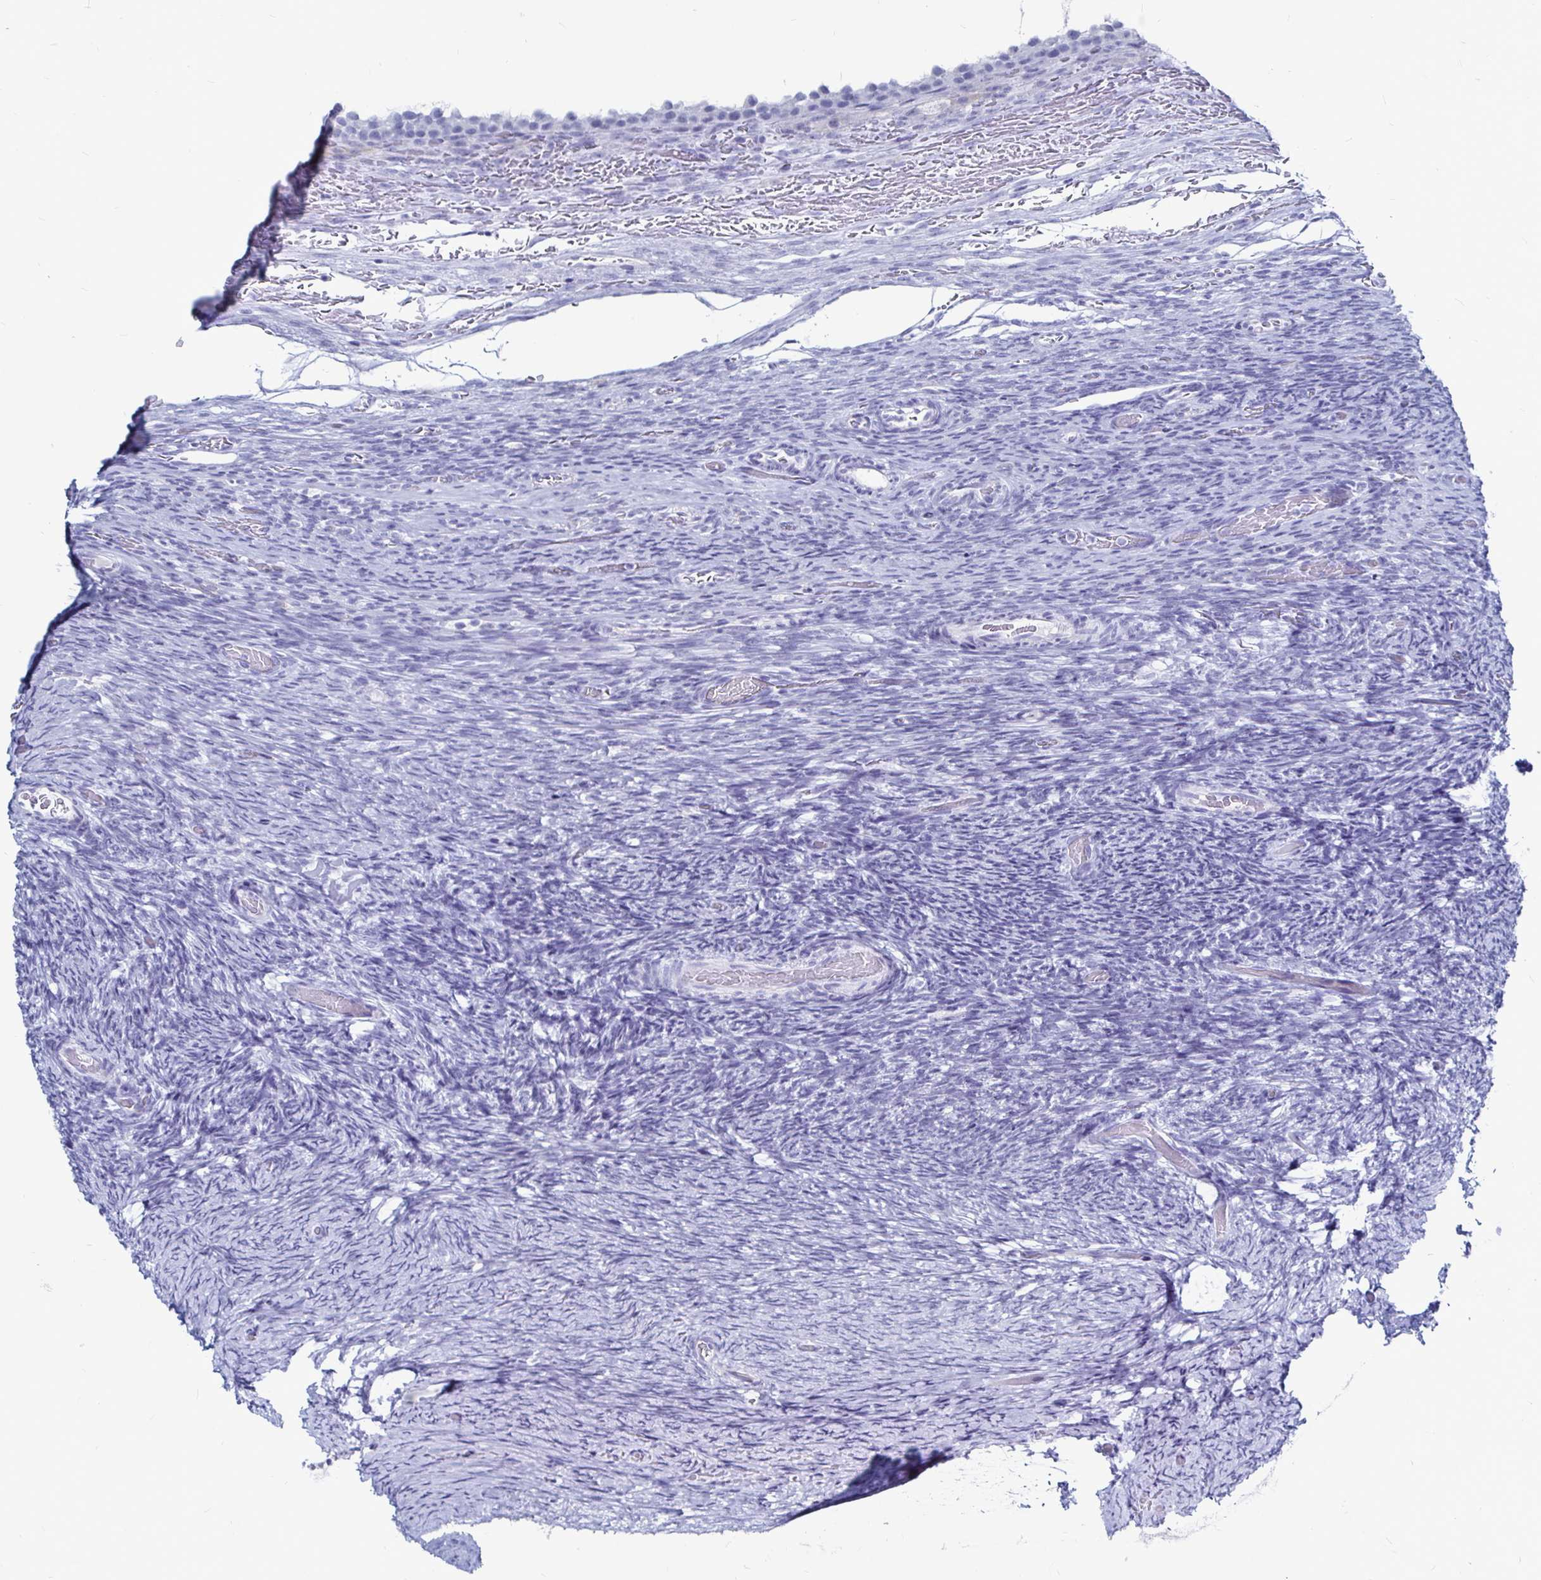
{"staining": {"intensity": "negative", "quantity": "none", "location": "none"}, "tissue": "ovary", "cell_type": "Ovarian stroma cells", "image_type": "normal", "snomed": [{"axis": "morphology", "description": "Normal tissue, NOS"}, {"axis": "topography", "description": "Ovary"}], "caption": "Ovarian stroma cells are negative for protein expression in benign human ovary.", "gene": "LUZP4", "patient": {"sex": "female", "age": 34}}